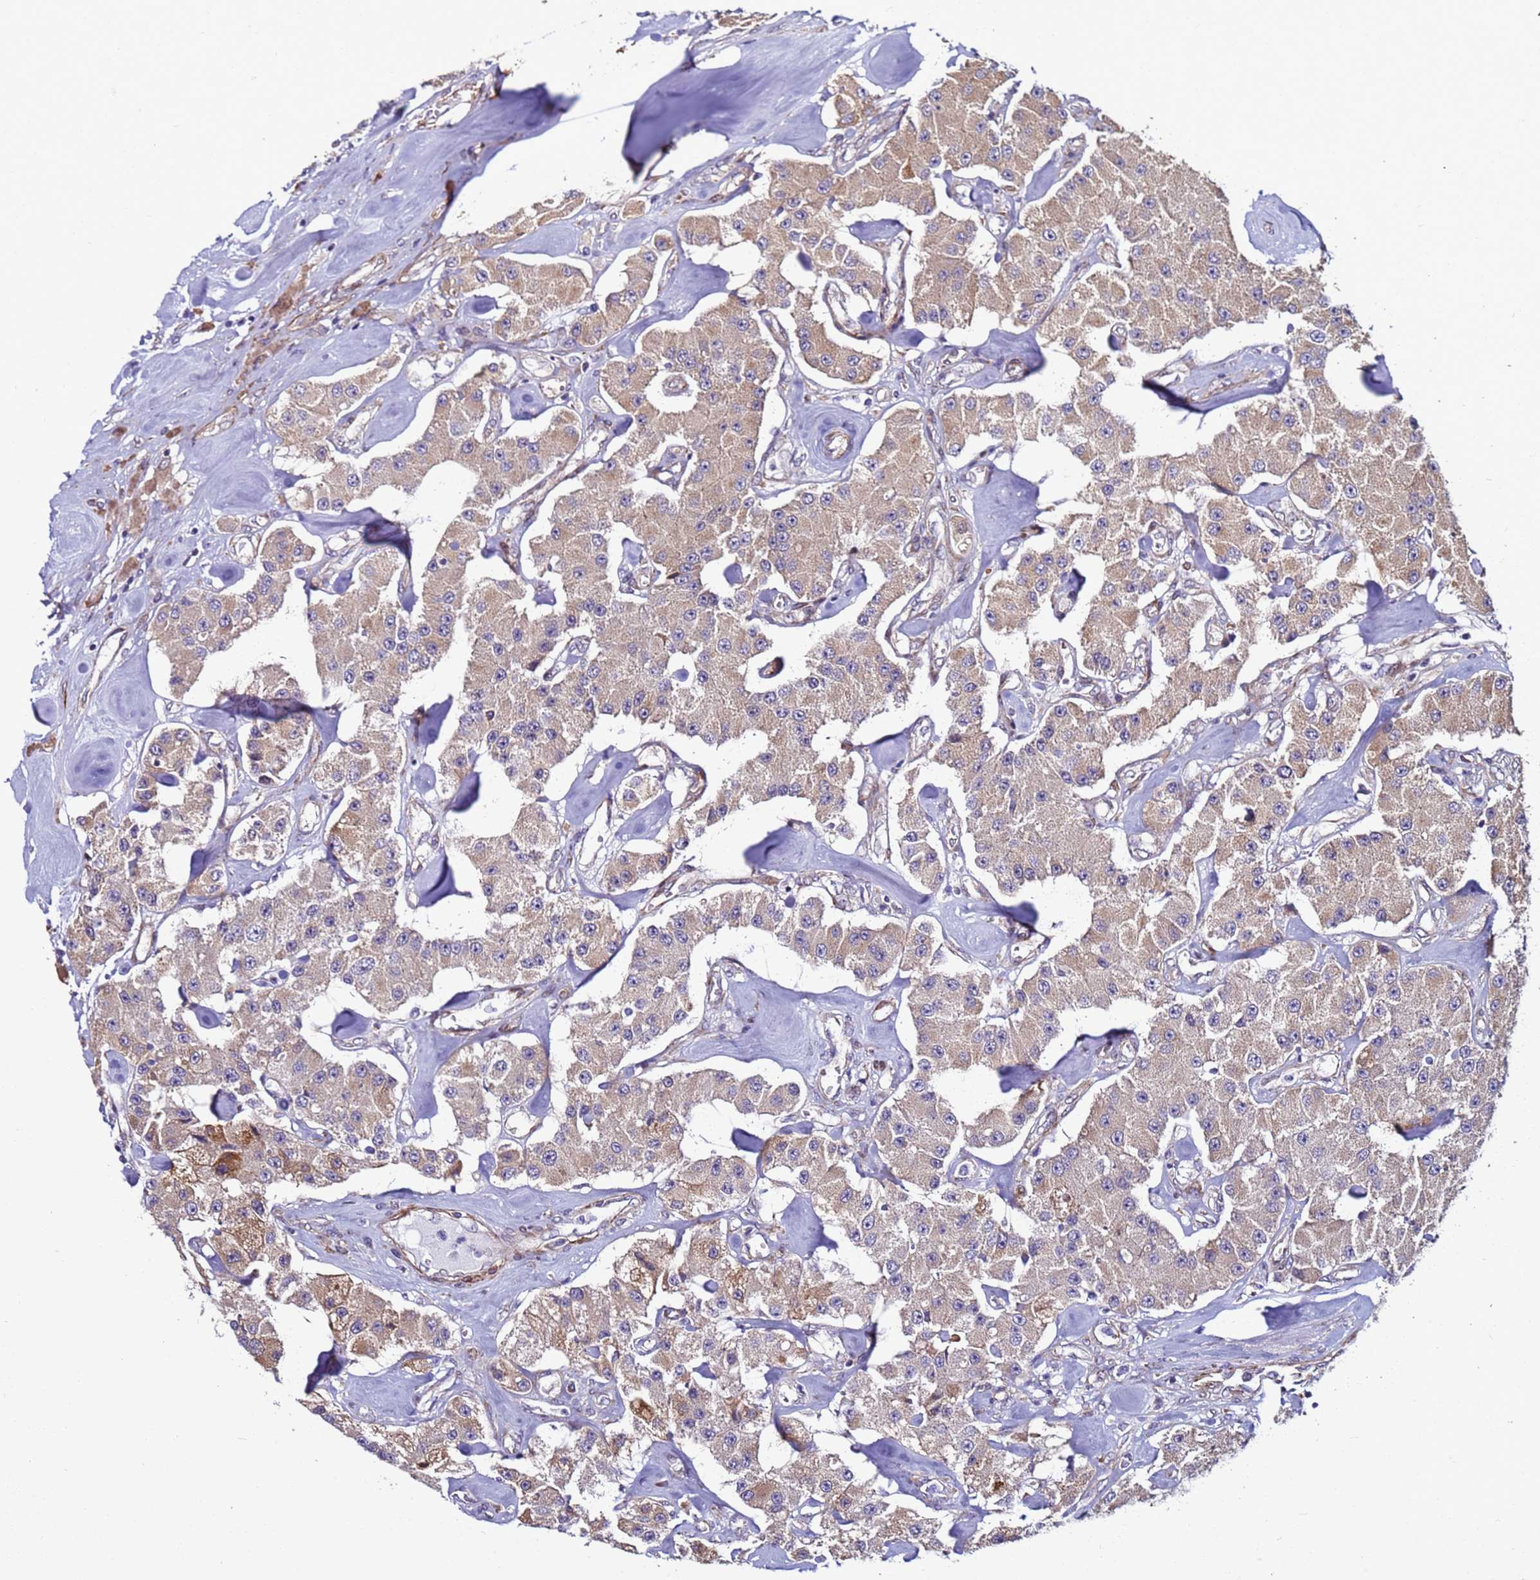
{"staining": {"intensity": "weak", "quantity": "25%-75%", "location": "cytoplasmic/membranous"}, "tissue": "carcinoid", "cell_type": "Tumor cells", "image_type": "cancer", "snomed": [{"axis": "morphology", "description": "Carcinoid, malignant, NOS"}, {"axis": "topography", "description": "Pancreas"}], "caption": "Weak cytoplasmic/membranous staining for a protein is appreciated in about 25%-75% of tumor cells of carcinoid using IHC.", "gene": "MCRIP1", "patient": {"sex": "male", "age": 41}}